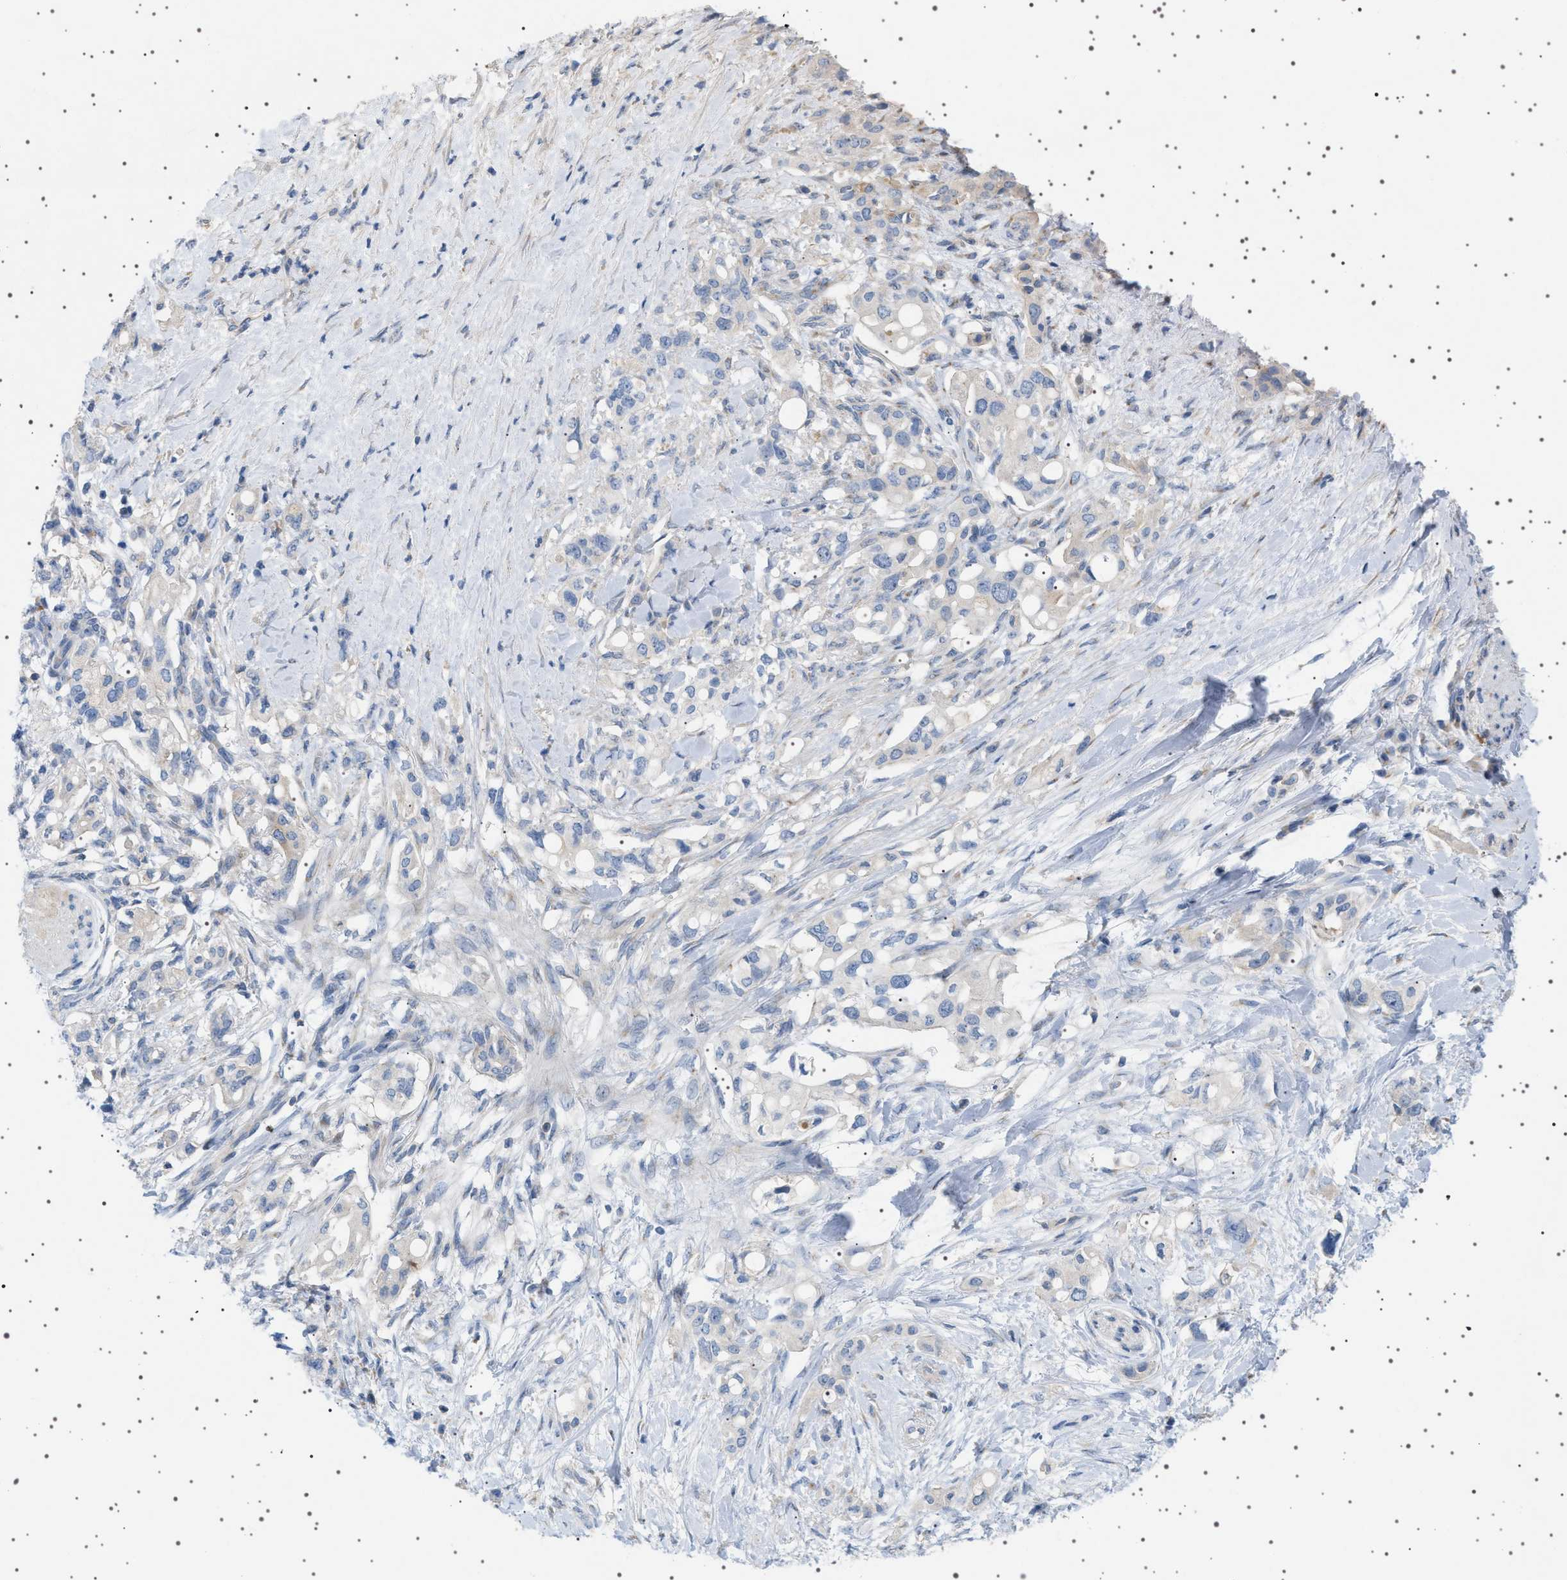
{"staining": {"intensity": "negative", "quantity": "none", "location": "none"}, "tissue": "pancreatic cancer", "cell_type": "Tumor cells", "image_type": "cancer", "snomed": [{"axis": "morphology", "description": "Adenocarcinoma, NOS"}, {"axis": "topography", "description": "Pancreas"}], "caption": "Tumor cells show no significant protein positivity in pancreatic cancer (adenocarcinoma).", "gene": "ADCY10", "patient": {"sex": "female", "age": 56}}